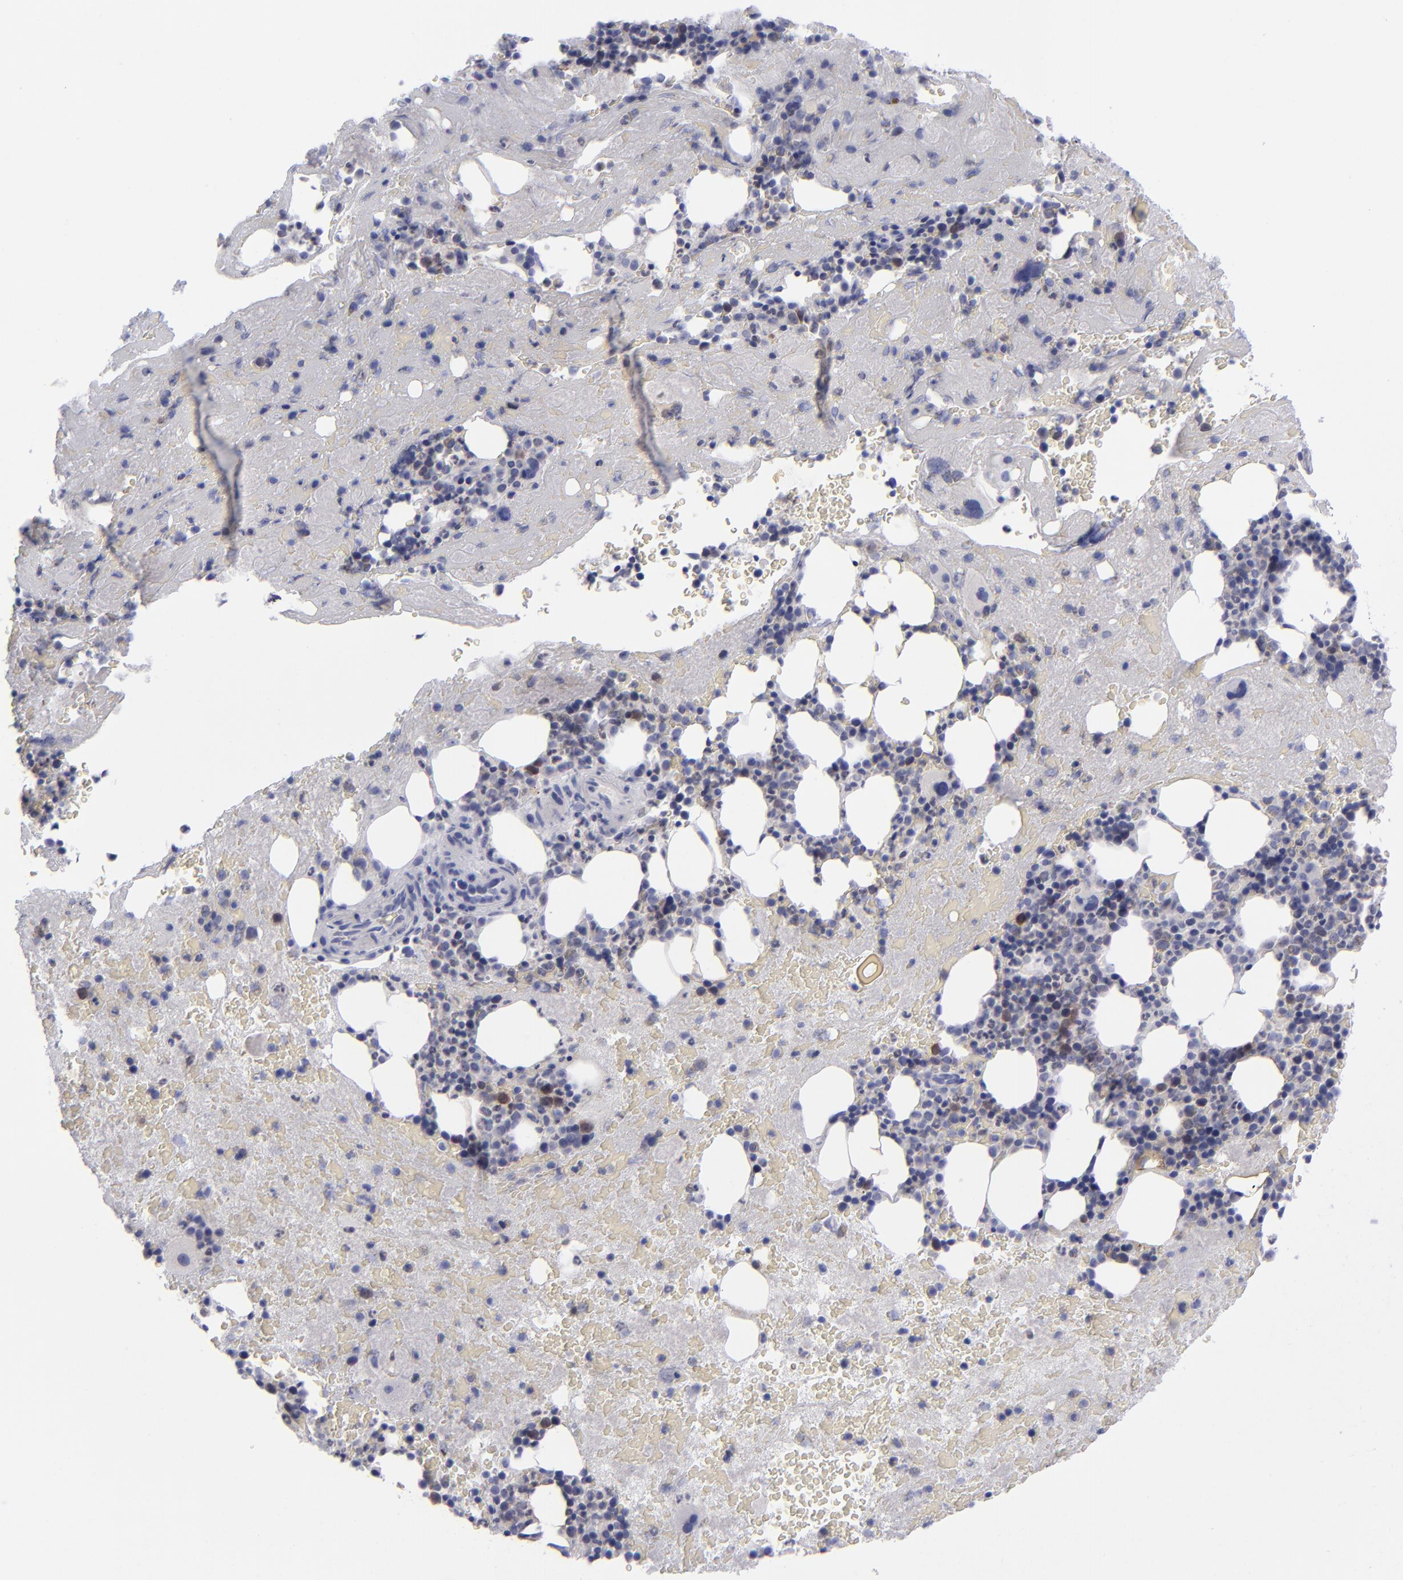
{"staining": {"intensity": "moderate", "quantity": "<25%", "location": "cytoplasmic/membranous"}, "tissue": "bone marrow", "cell_type": "Hematopoietic cells", "image_type": "normal", "snomed": [{"axis": "morphology", "description": "Normal tissue, NOS"}, {"axis": "topography", "description": "Bone marrow"}], "caption": "The immunohistochemical stain shows moderate cytoplasmic/membranous expression in hematopoietic cells of unremarkable bone marrow.", "gene": "AURKA", "patient": {"sex": "male", "age": 76}}